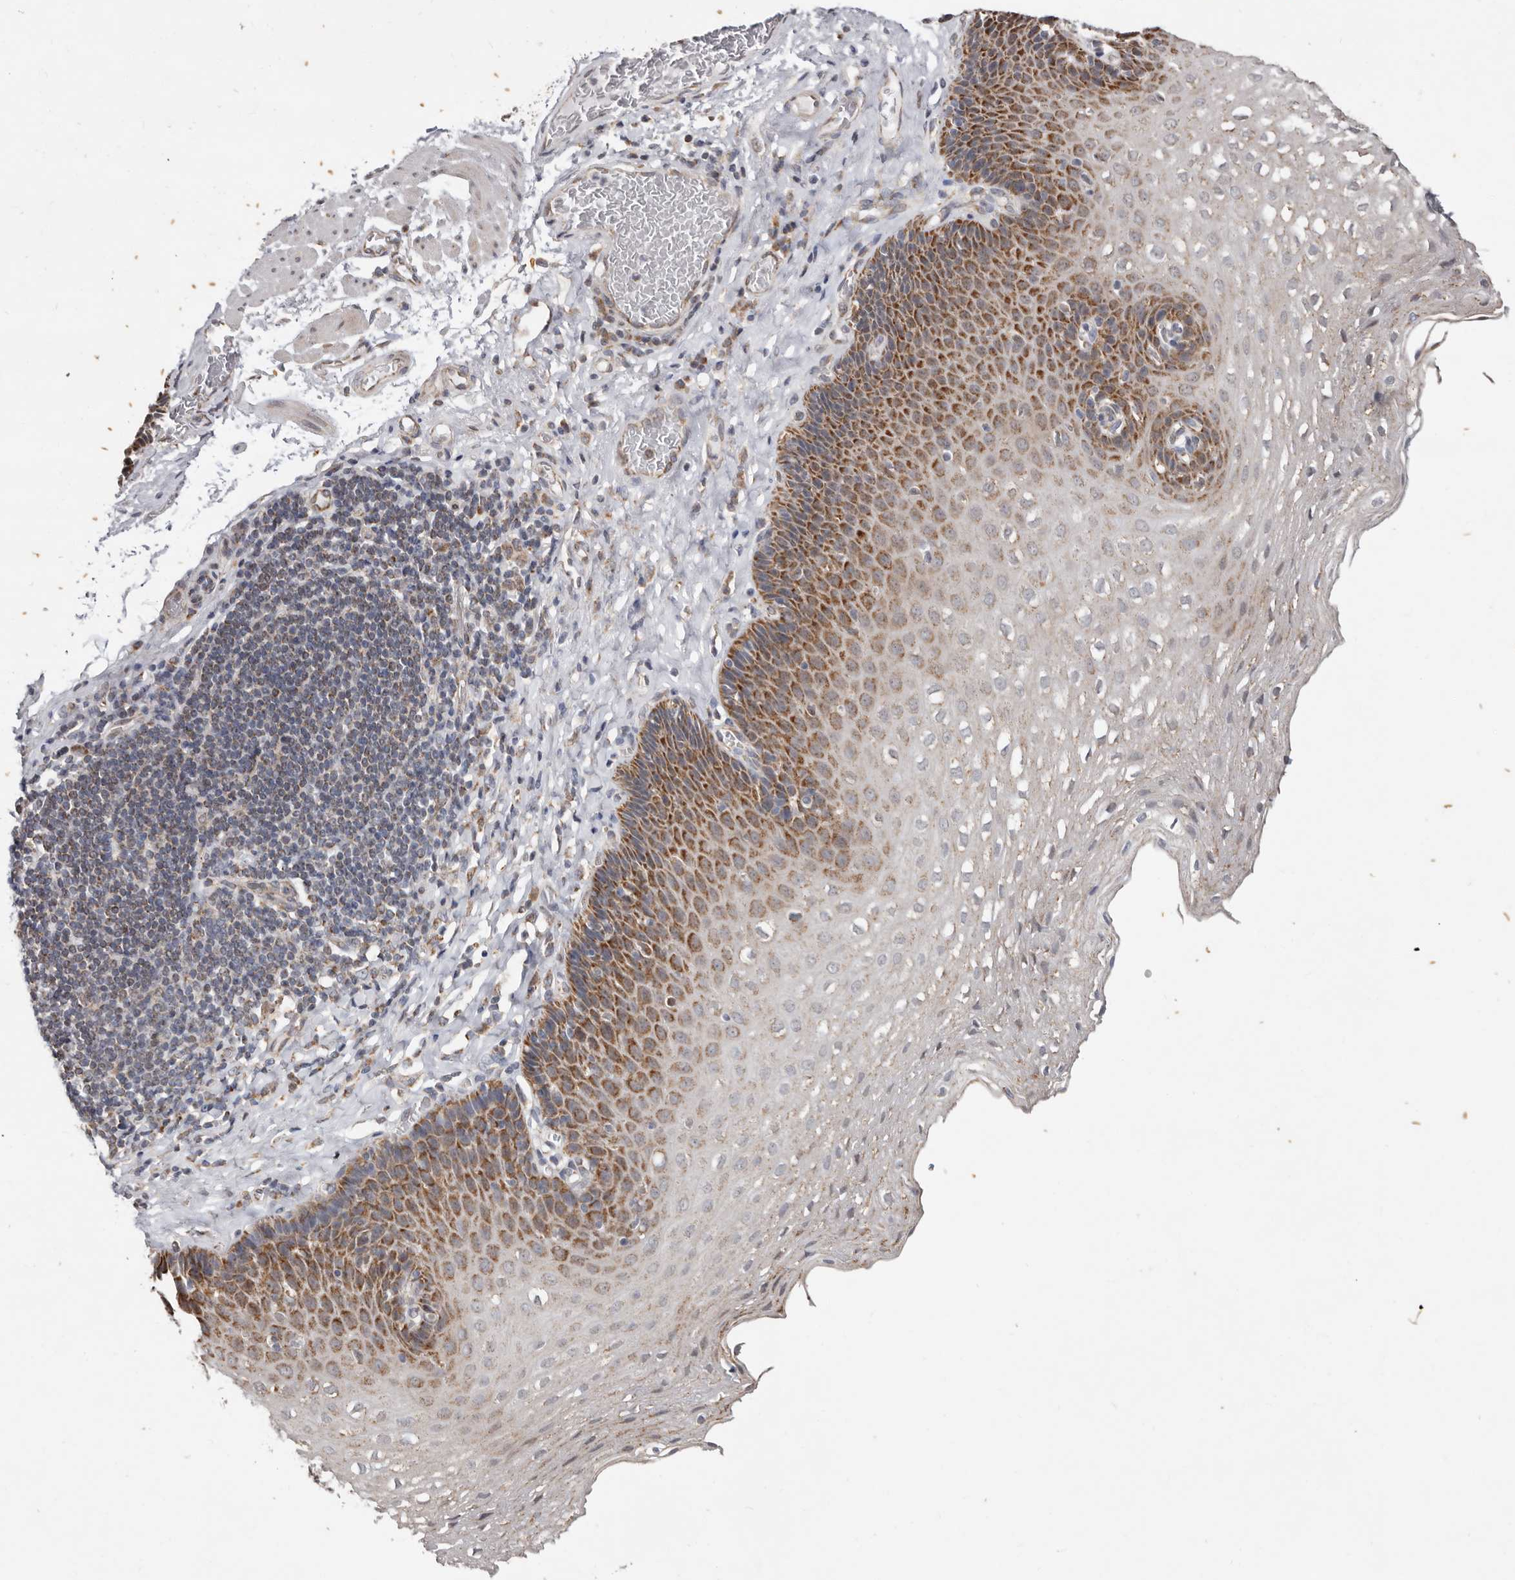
{"staining": {"intensity": "strong", "quantity": "25%-75%", "location": "cytoplasmic/membranous"}, "tissue": "esophagus", "cell_type": "Squamous epithelial cells", "image_type": "normal", "snomed": [{"axis": "morphology", "description": "Normal tissue, NOS"}, {"axis": "topography", "description": "Esophagus"}], "caption": "IHC photomicrograph of benign esophagus stained for a protein (brown), which displays high levels of strong cytoplasmic/membranous expression in approximately 25%-75% of squamous epithelial cells.", "gene": "MRPL18", "patient": {"sex": "female", "age": 66}}